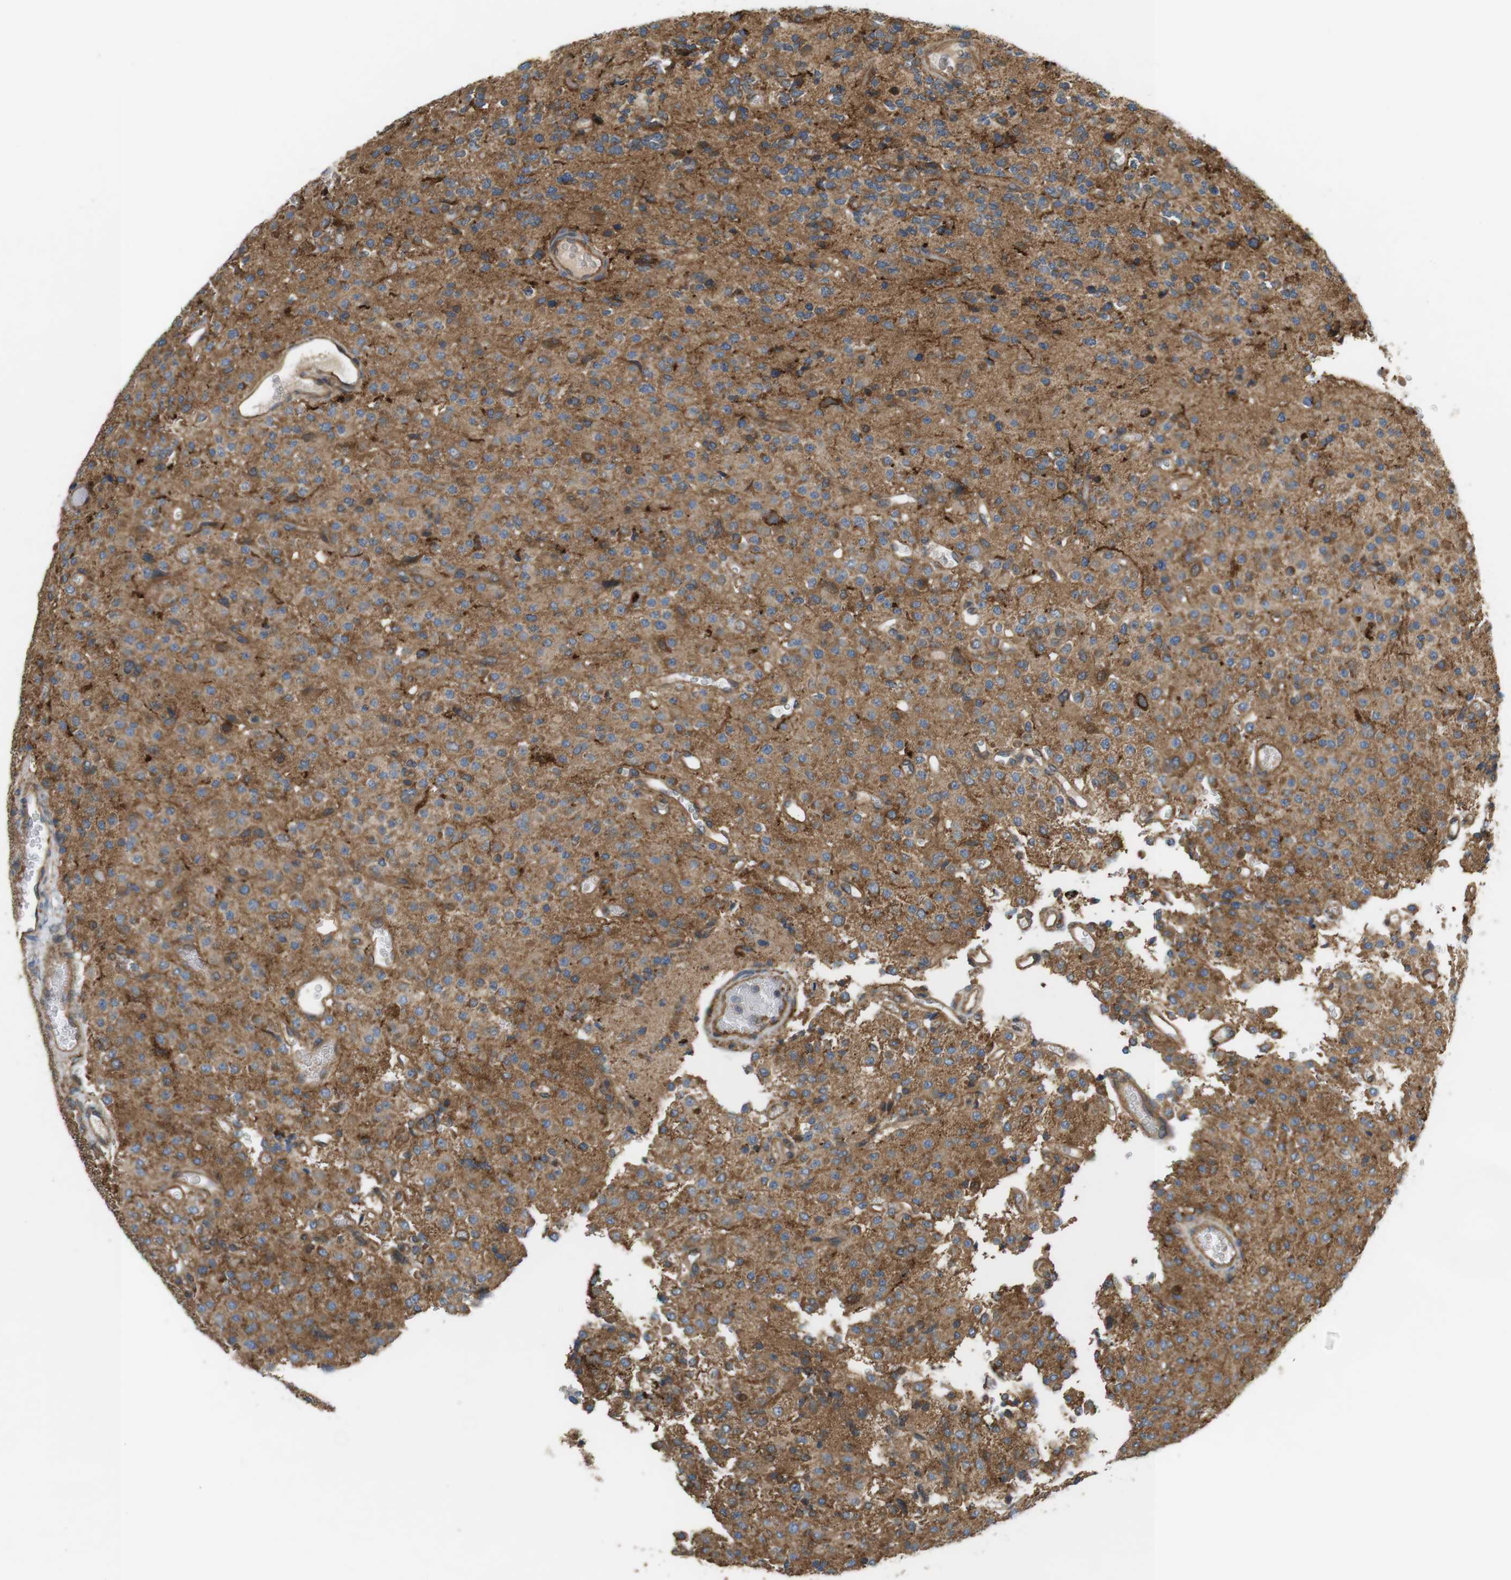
{"staining": {"intensity": "moderate", "quantity": "25%-75%", "location": "cytoplasmic/membranous"}, "tissue": "glioma", "cell_type": "Tumor cells", "image_type": "cancer", "snomed": [{"axis": "morphology", "description": "Glioma, malignant, Low grade"}, {"axis": "topography", "description": "Brain"}], "caption": "High-magnification brightfield microscopy of glioma stained with DAB (3,3'-diaminobenzidine) (brown) and counterstained with hematoxylin (blue). tumor cells exhibit moderate cytoplasmic/membranous expression is present in approximately25%-75% of cells.", "gene": "DDAH2", "patient": {"sex": "male", "age": 38}}